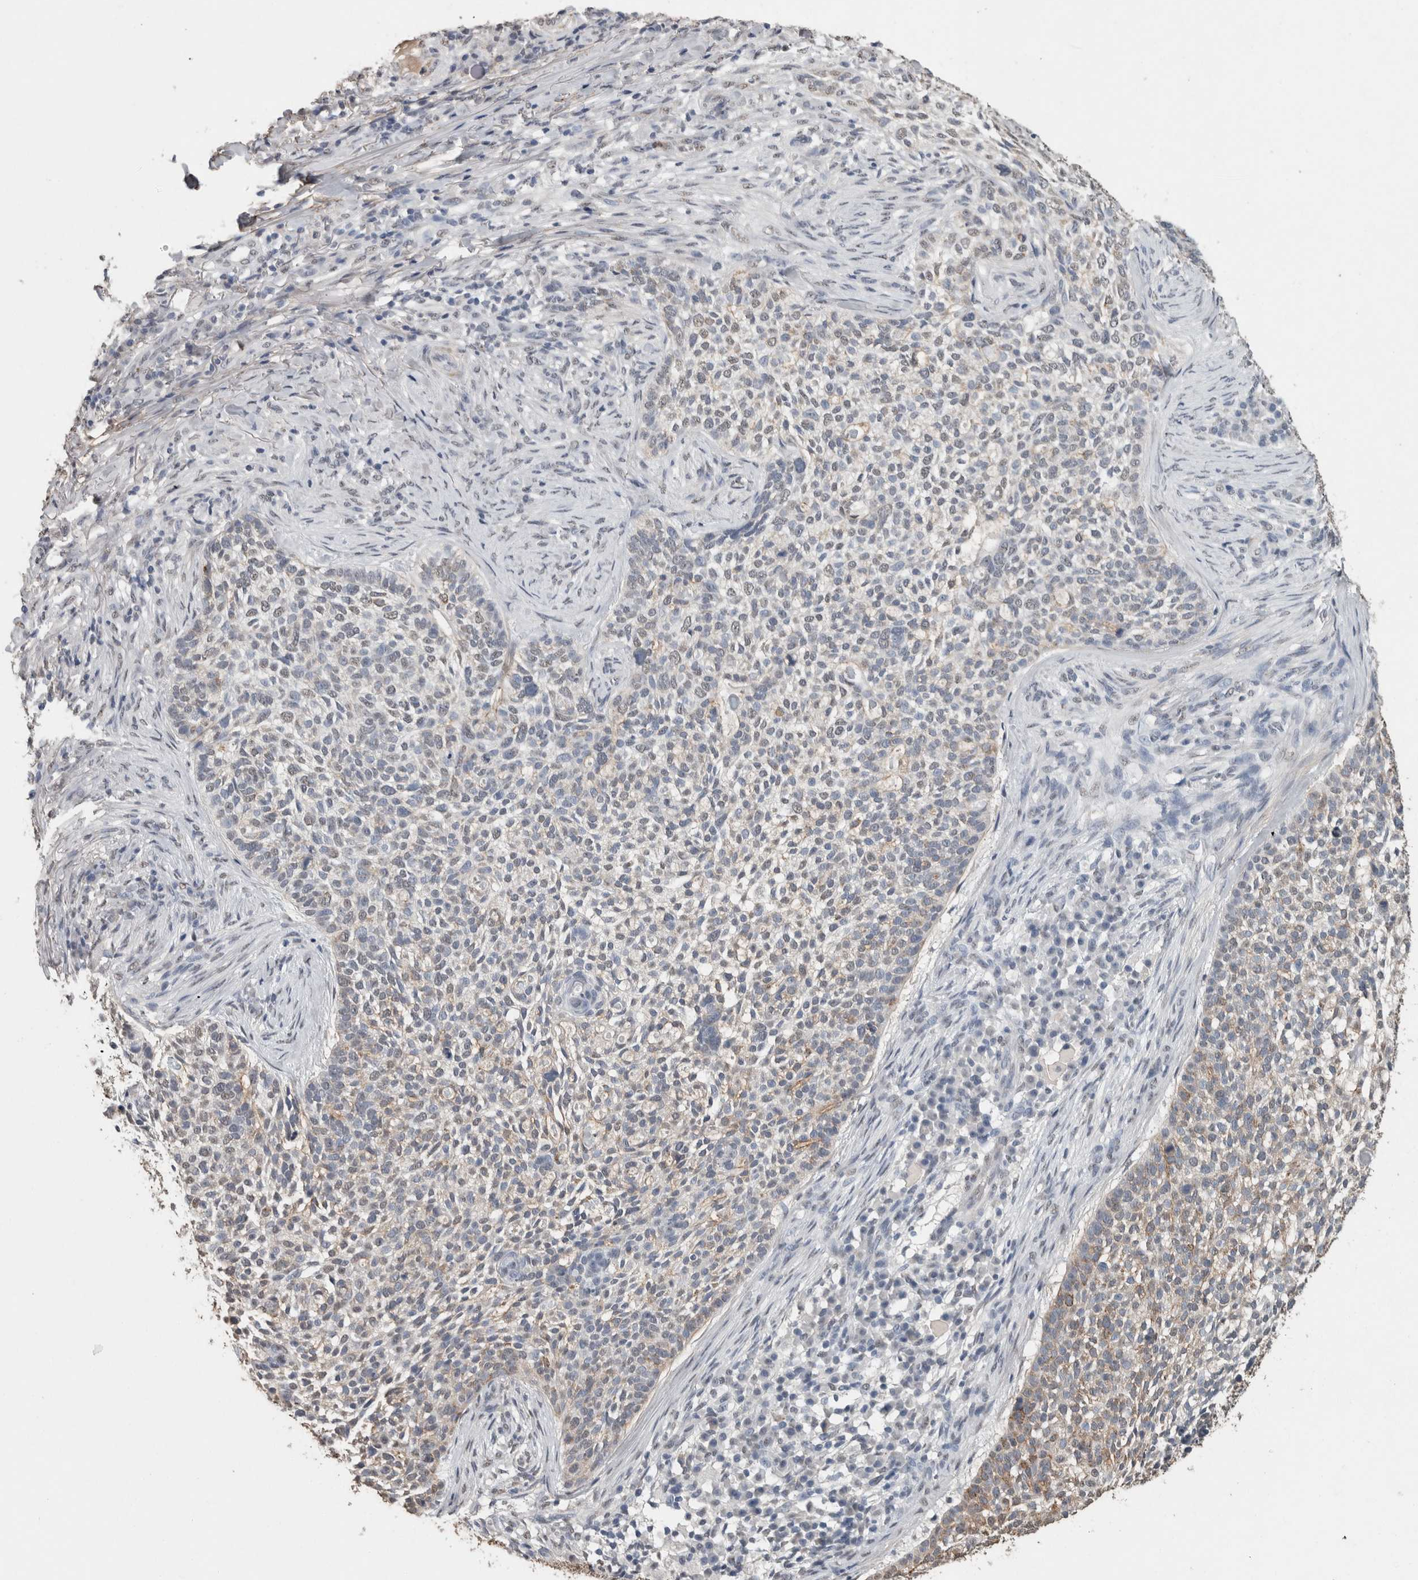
{"staining": {"intensity": "weak", "quantity": "25%-75%", "location": "cytoplasmic/membranous"}, "tissue": "skin cancer", "cell_type": "Tumor cells", "image_type": "cancer", "snomed": [{"axis": "morphology", "description": "Basal cell carcinoma"}, {"axis": "topography", "description": "Skin"}], "caption": "Protein staining of skin cancer tissue exhibits weak cytoplasmic/membranous positivity in approximately 25%-75% of tumor cells.", "gene": "LTBP1", "patient": {"sex": "female", "age": 64}}